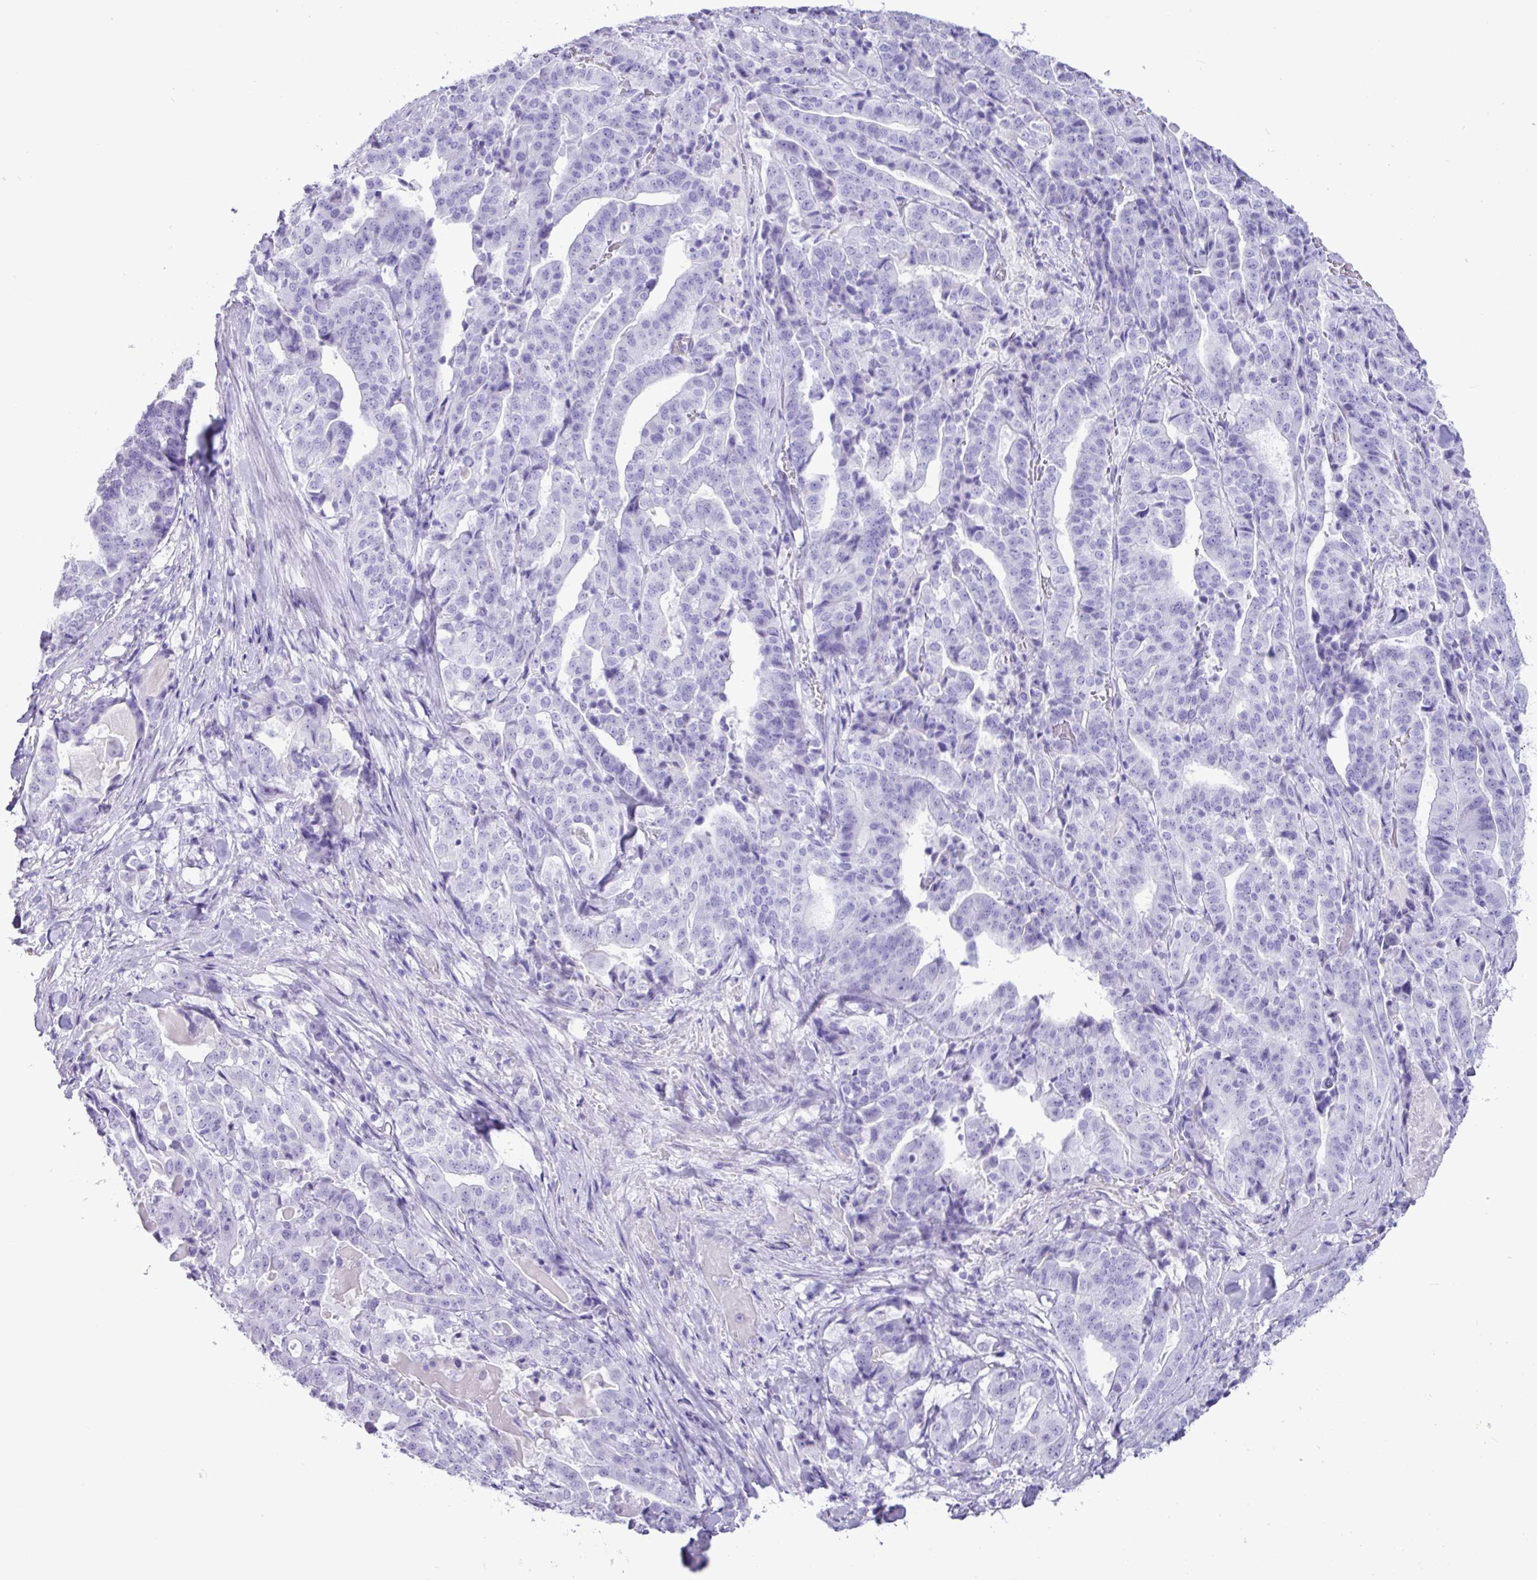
{"staining": {"intensity": "negative", "quantity": "none", "location": "none"}, "tissue": "stomach cancer", "cell_type": "Tumor cells", "image_type": "cancer", "snomed": [{"axis": "morphology", "description": "Adenocarcinoma, NOS"}, {"axis": "topography", "description": "Stomach"}], "caption": "This photomicrograph is of stomach cancer stained with immunohistochemistry to label a protein in brown with the nuclei are counter-stained blue. There is no staining in tumor cells. (DAB (3,3'-diaminobenzidine) immunohistochemistry (IHC) visualized using brightfield microscopy, high magnification).", "gene": "CKMT2", "patient": {"sex": "male", "age": 48}}